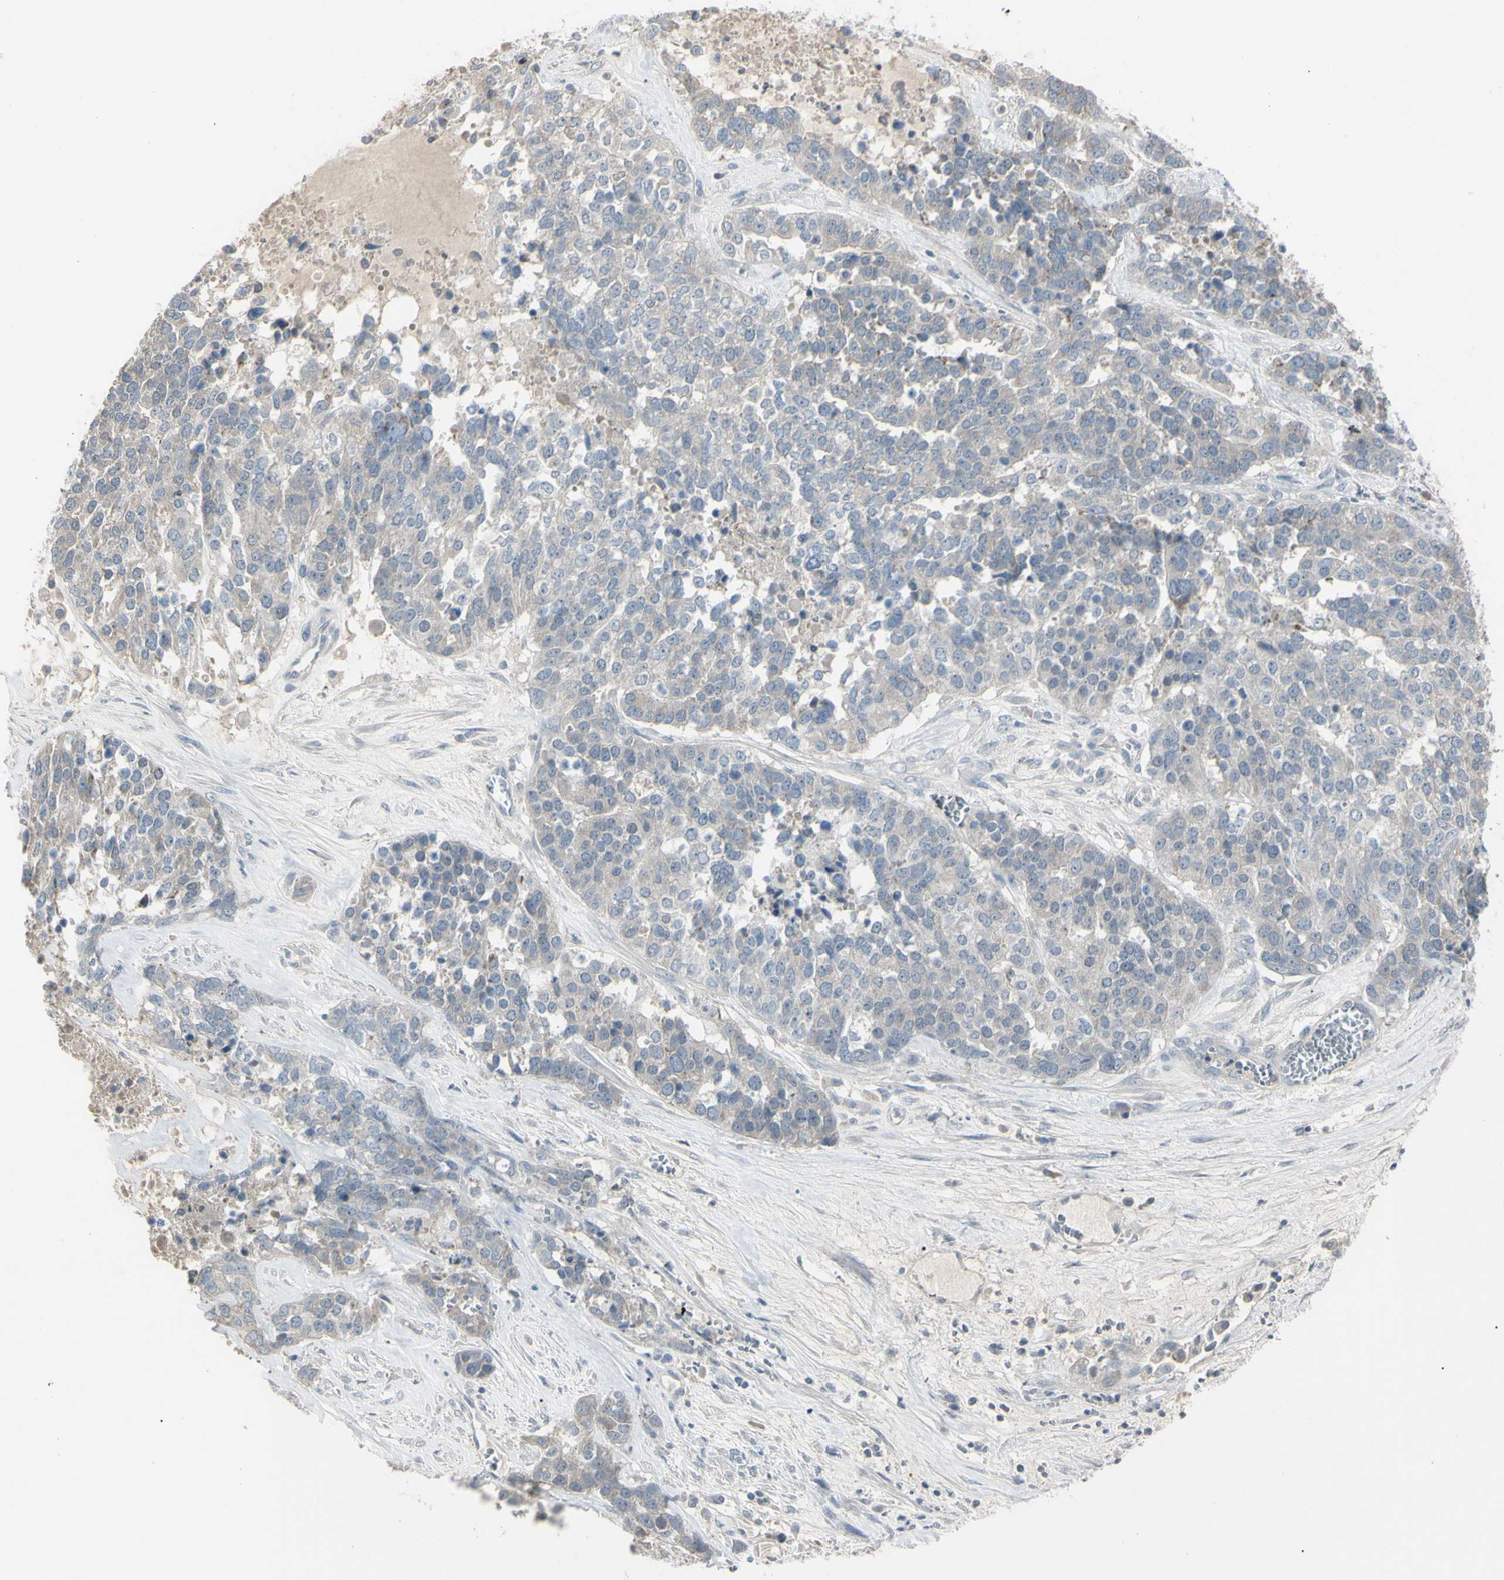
{"staining": {"intensity": "weak", "quantity": "25%-75%", "location": "cytoplasmic/membranous"}, "tissue": "ovarian cancer", "cell_type": "Tumor cells", "image_type": "cancer", "snomed": [{"axis": "morphology", "description": "Cystadenocarcinoma, serous, NOS"}, {"axis": "topography", "description": "Ovary"}], "caption": "Tumor cells reveal weak cytoplasmic/membranous positivity in approximately 25%-75% of cells in ovarian serous cystadenocarcinoma.", "gene": "PIAS4", "patient": {"sex": "female", "age": 44}}